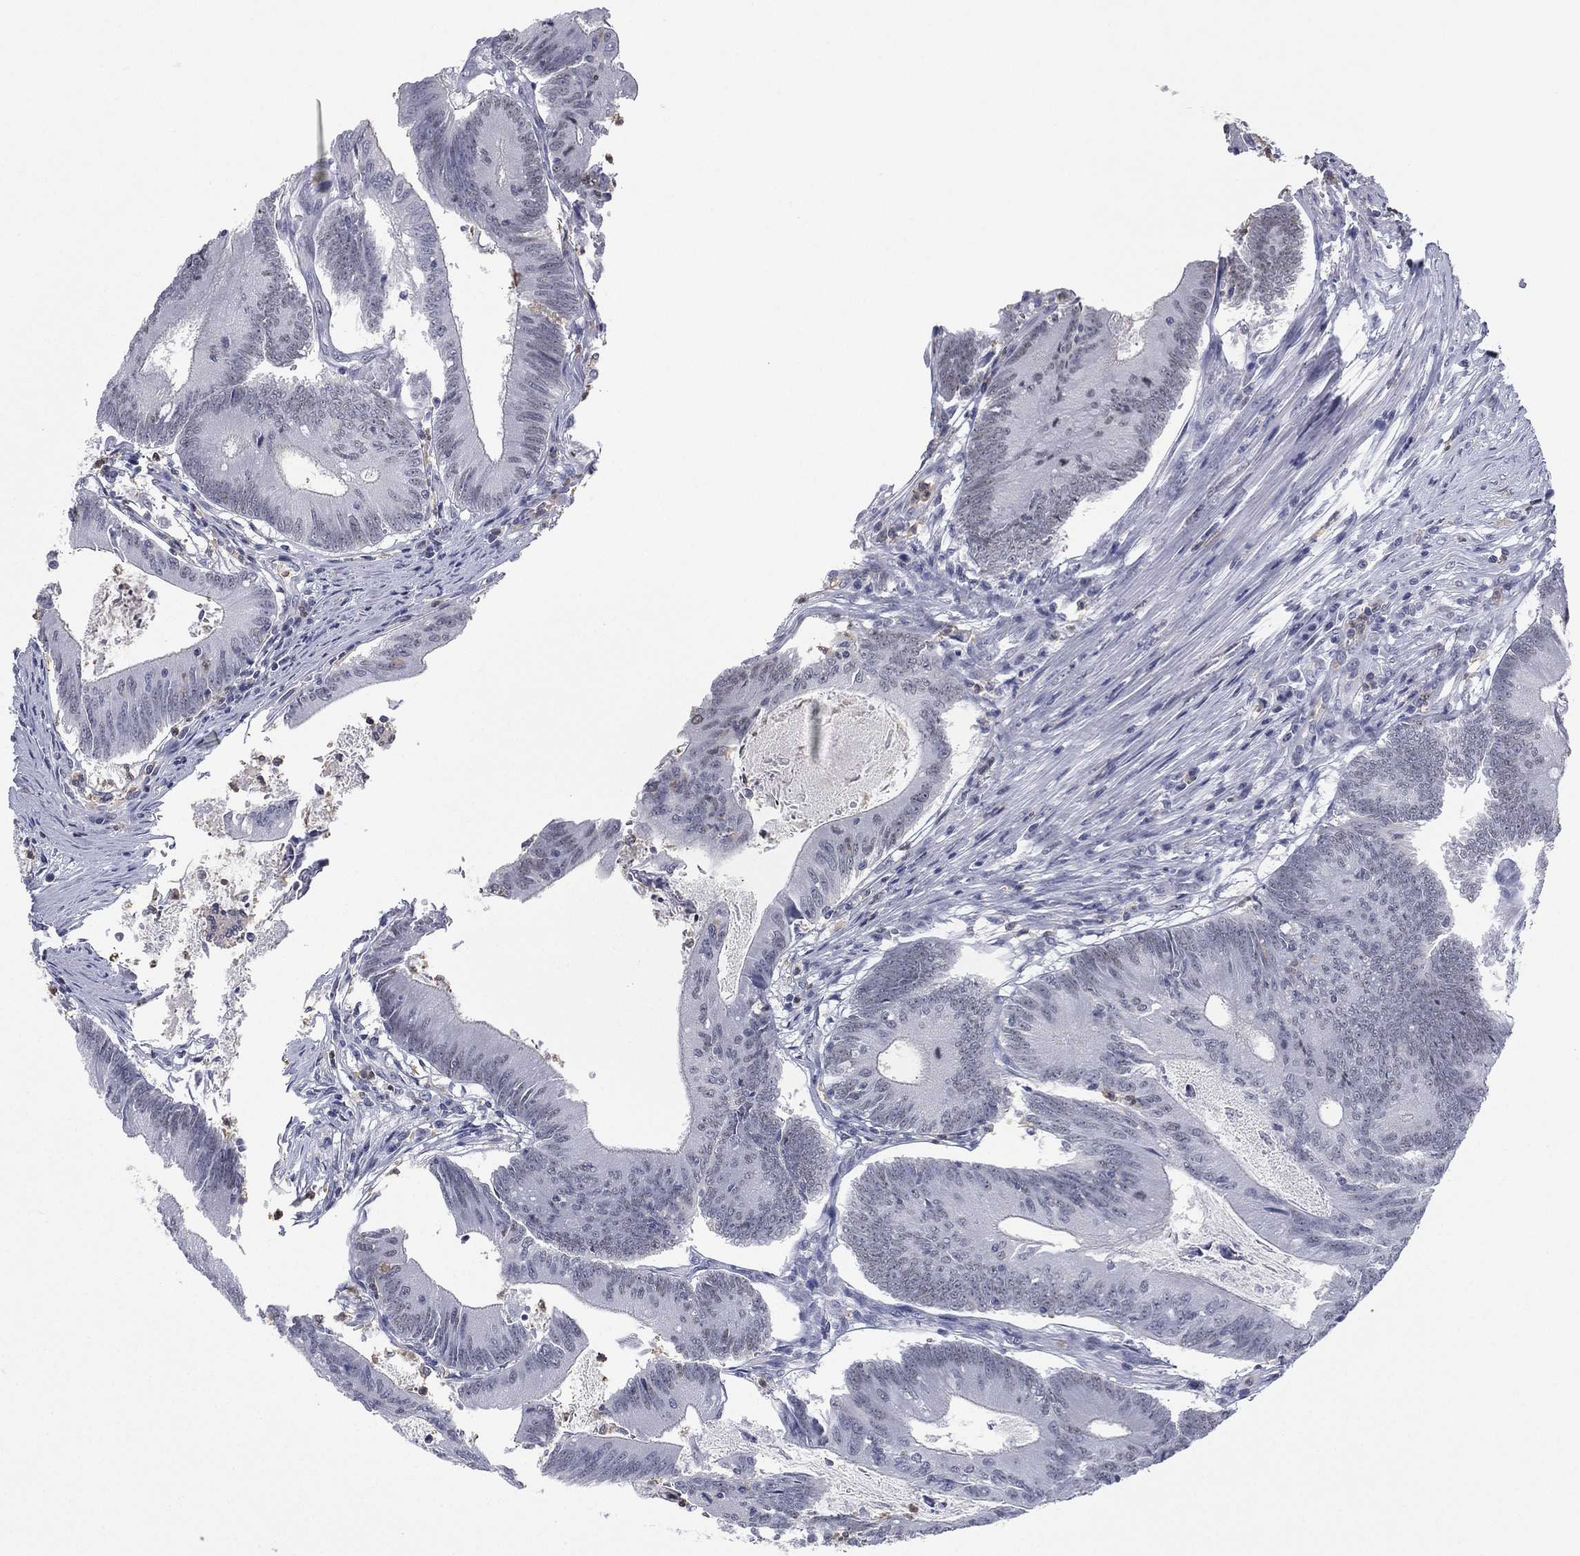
{"staining": {"intensity": "negative", "quantity": "none", "location": "none"}, "tissue": "colorectal cancer", "cell_type": "Tumor cells", "image_type": "cancer", "snomed": [{"axis": "morphology", "description": "Adenocarcinoma, NOS"}, {"axis": "topography", "description": "Colon"}], "caption": "This is a histopathology image of immunohistochemistry (IHC) staining of colorectal cancer, which shows no staining in tumor cells.", "gene": "ZNF711", "patient": {"sex": "female", "age": 70}}